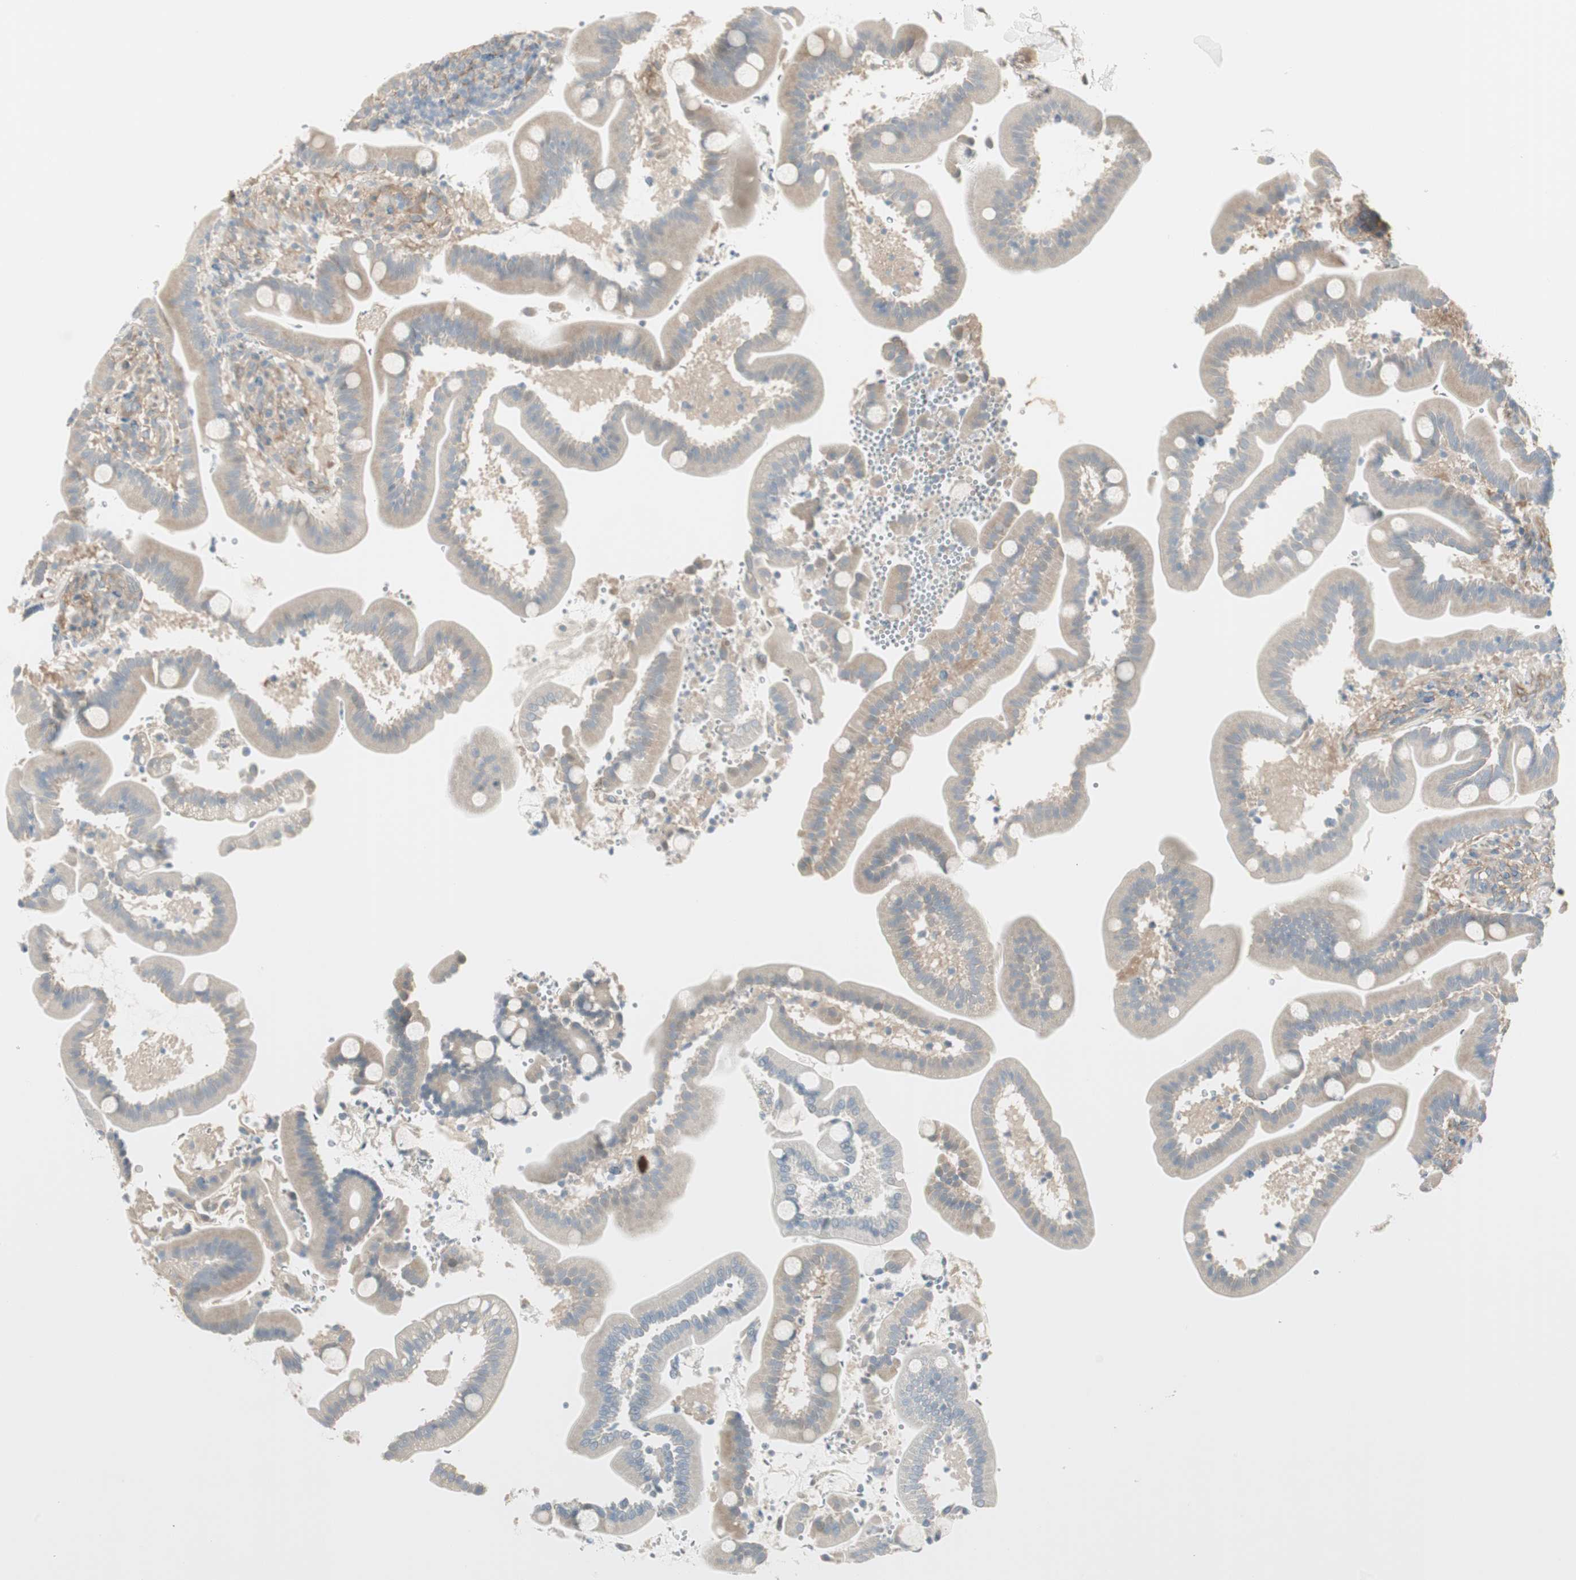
{"staining": {"intensity": "weak", "quantity": "25%-75%", "location": "cytoplasmic/membranous"}, "tissue": "duodenum", "cell_type": "Glandular cells", "image_type": "normal", "snomed": [{"axis": "morphology", "description": "Normal tissue, NOS"}, {"axis": "topography", "description": "Duodenum"}], "caption": "Immunohistochemistry (IHC) staining of unremarkable duodenum, which shows low levels of weak cytoplasmic/membranous expression in approximately 25%-75% of glandular cells indicating weak cytoplasmic/membranous protein expression. The staining was performed using DAB (3,3'-diaminobenzidine) (brown) for protein detection and nuclei were counterstained in hematoxylin (blue).", "gene": "STON1", "patient": {"sex": "male", "age": 54}}